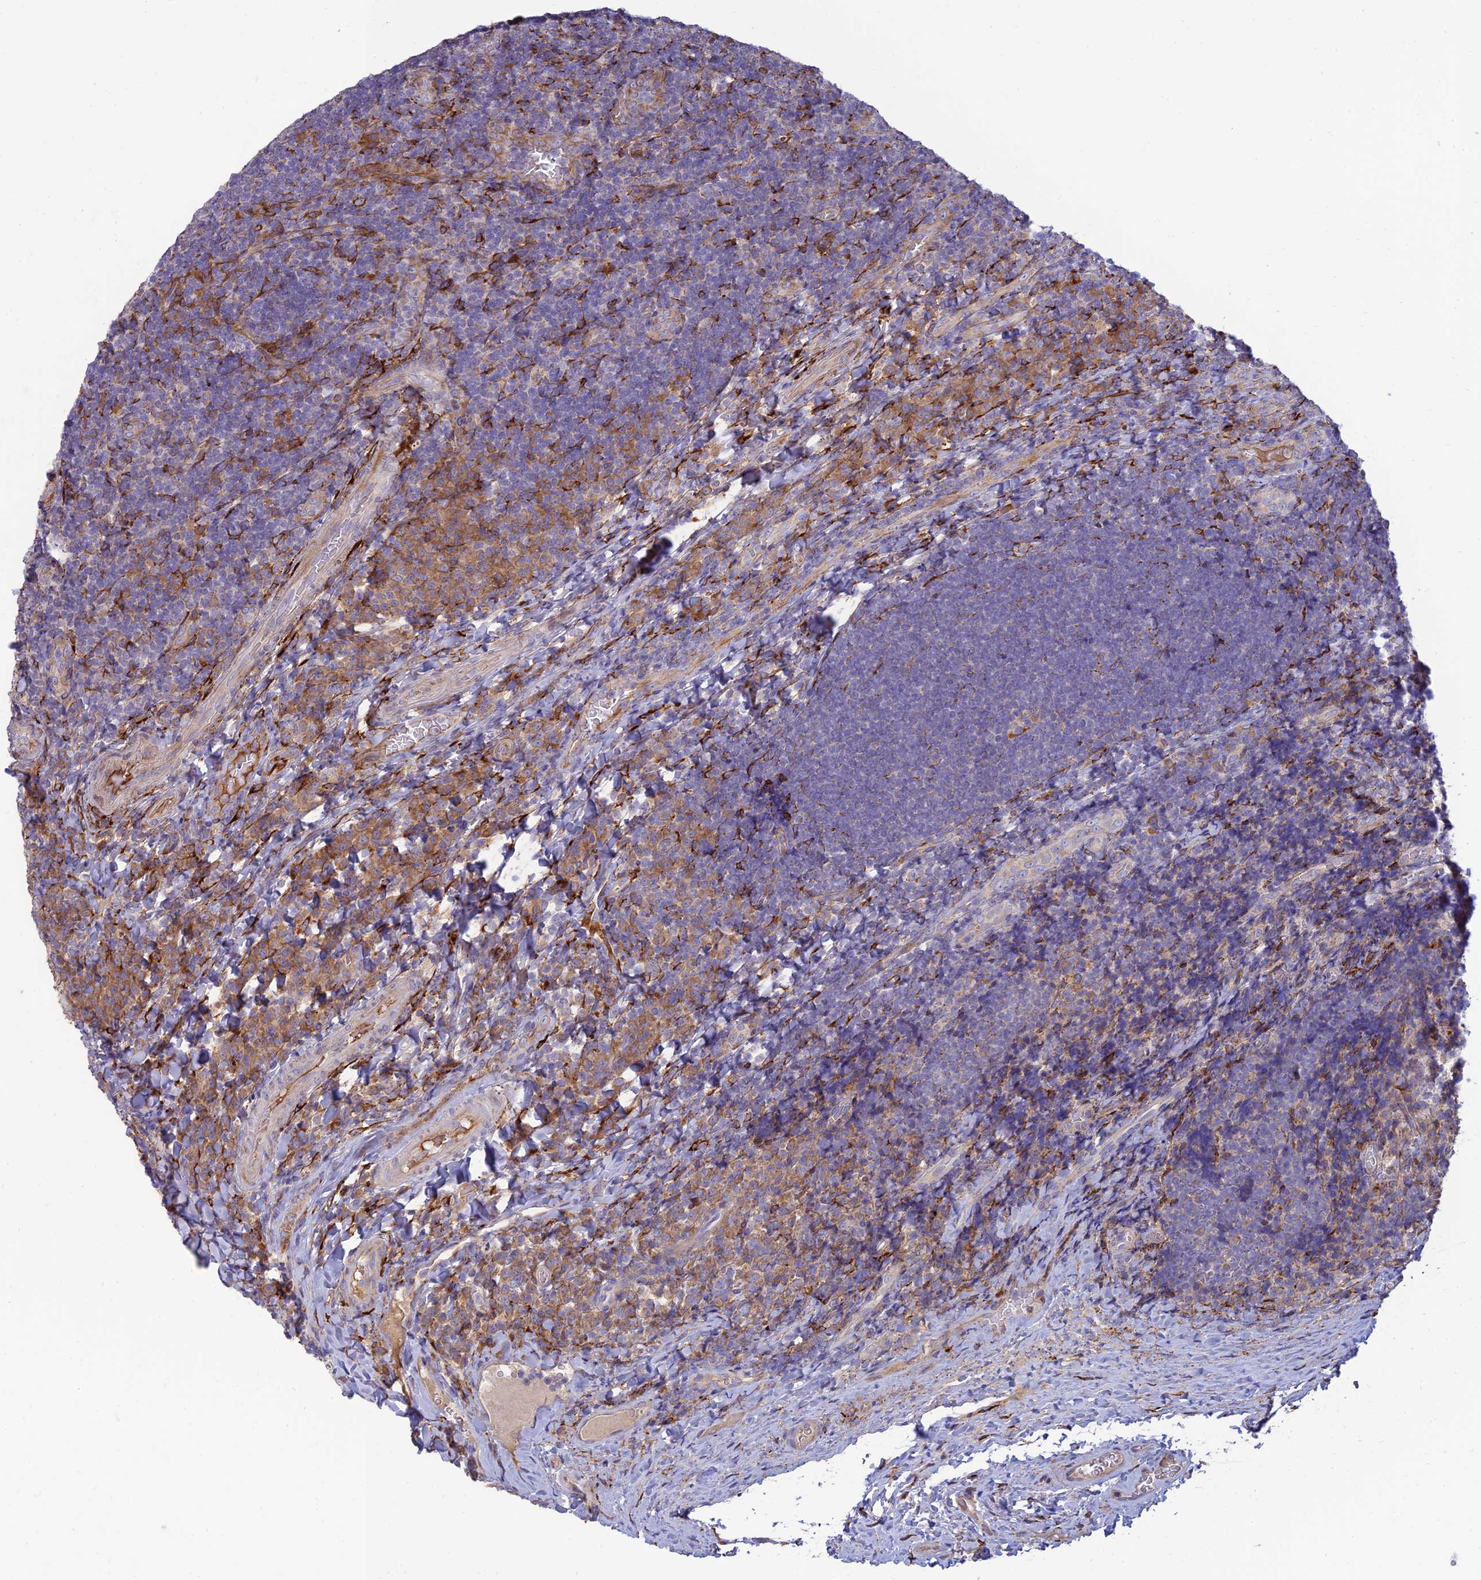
{"staining": {"intensity": "moderate", "quantity": "<25%", "location": "cytoplasmic/membranous"}, "tissue": "tonsil", "cell_type": "Germinal center cells", "image_type": "normal", "snomed": [{"axis": "morphology", "description": "Normal tissue, NOS"}, {"axis": "topography", "description": "Tonsil"}], "caption": "Brown immunohistochemical staining in normal tonsil shows moderate cytoplasmic/membranous positivity in approximately <25% of germinal center cells. (brown staining indicates protein expression, while blue staining denotes nuclei).", "gene": "RCN3", "patient": {"sex": "male", "age": 17}}